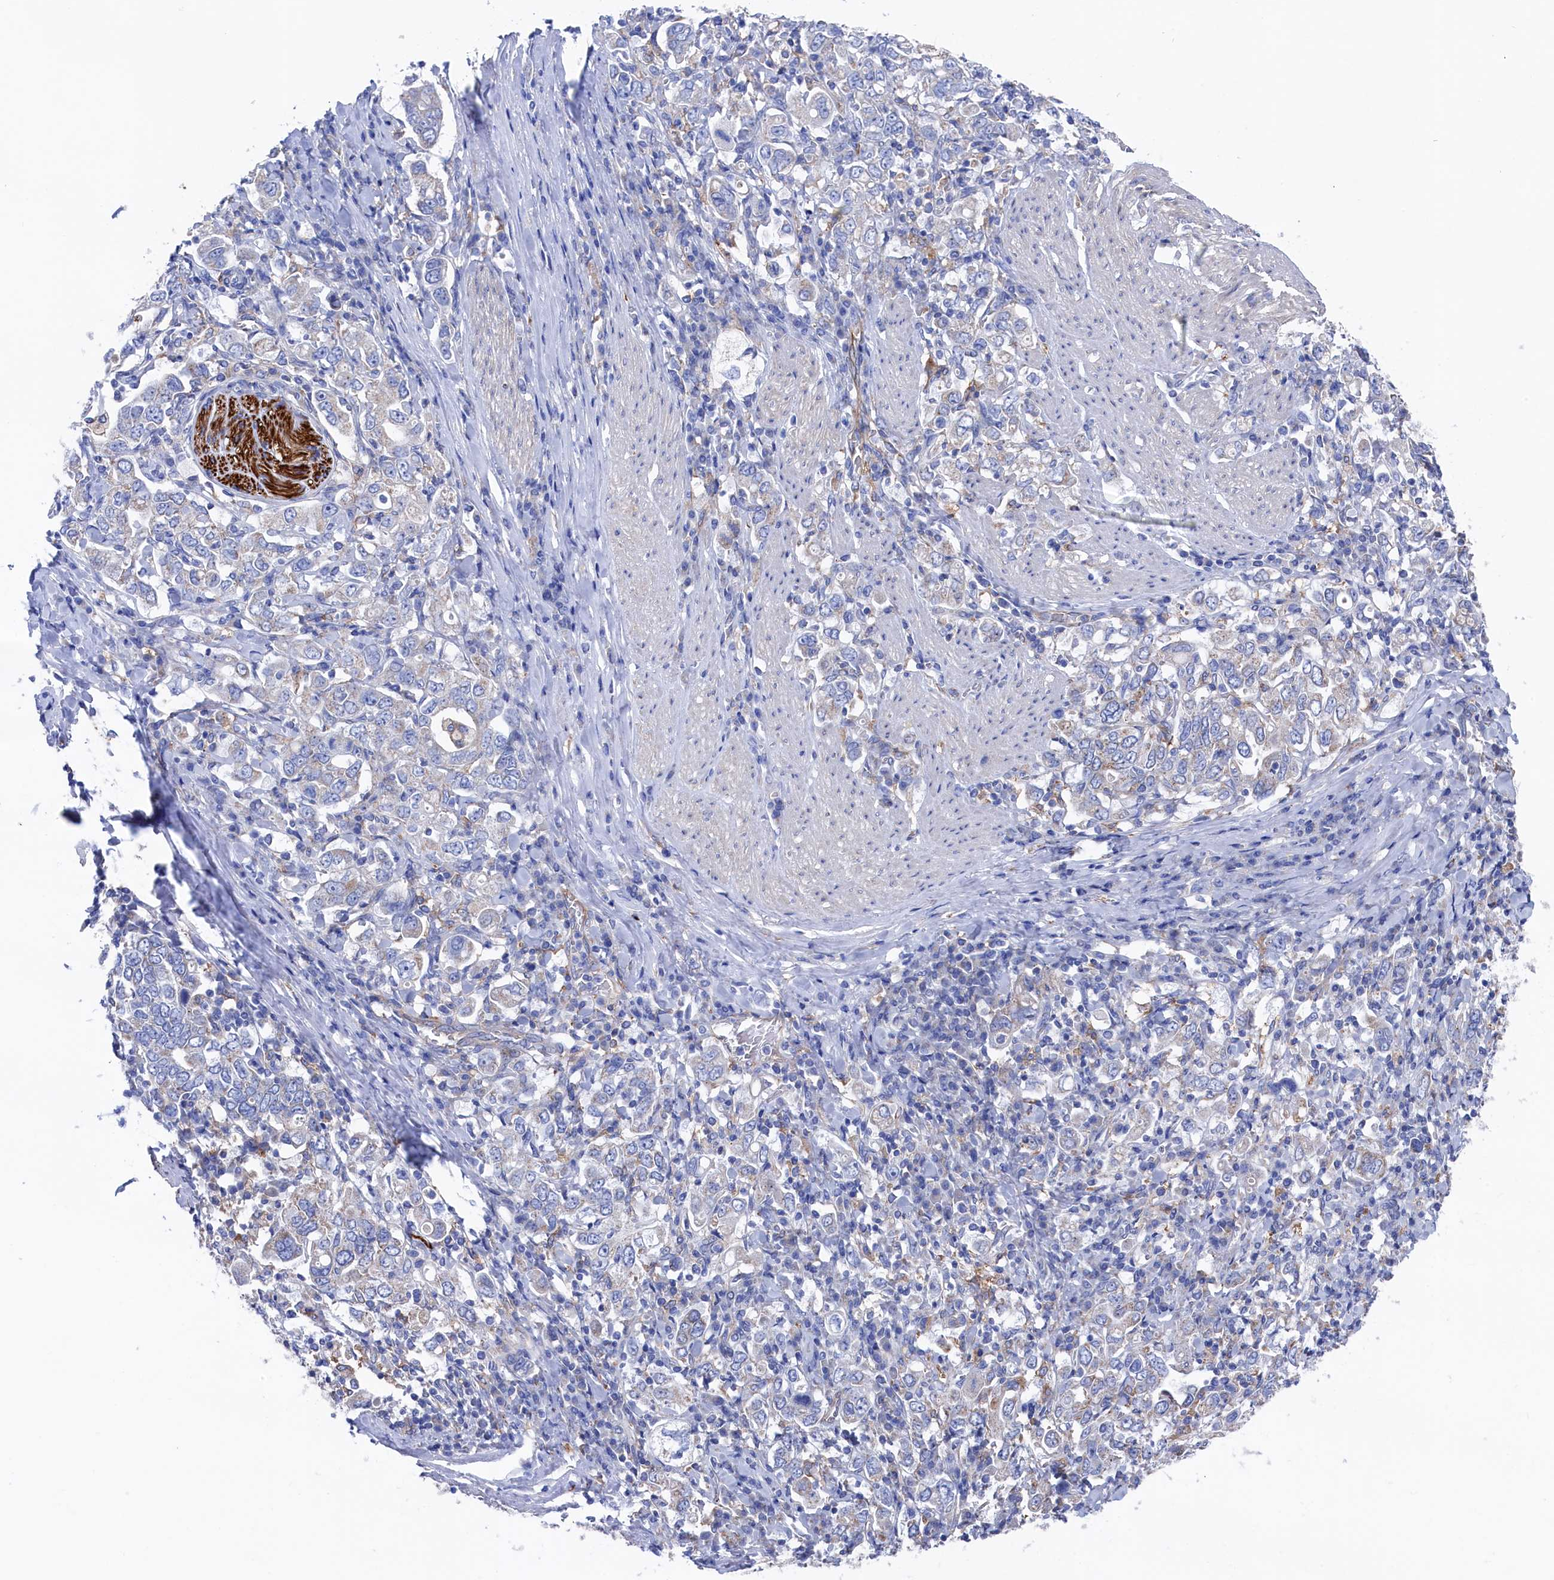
{"staining": {"intensity": "negative", "quantity": "none", "location": "none"}, "tissue": "stomach cancer", "cell_type": "Tumor cells", "image_type": "cancer", "snomed": [{"axis": "morphology", "description": "Adenocarcinoma, NOS"}, {"axis": "topography", "description": "Stomach, upper"}], "caption": "IHC of stomach adenocarcinoma exhibits no positivity in tumor cells.", "gene": "C12orf73", "patient": {"sex": "male", "age": 62}}